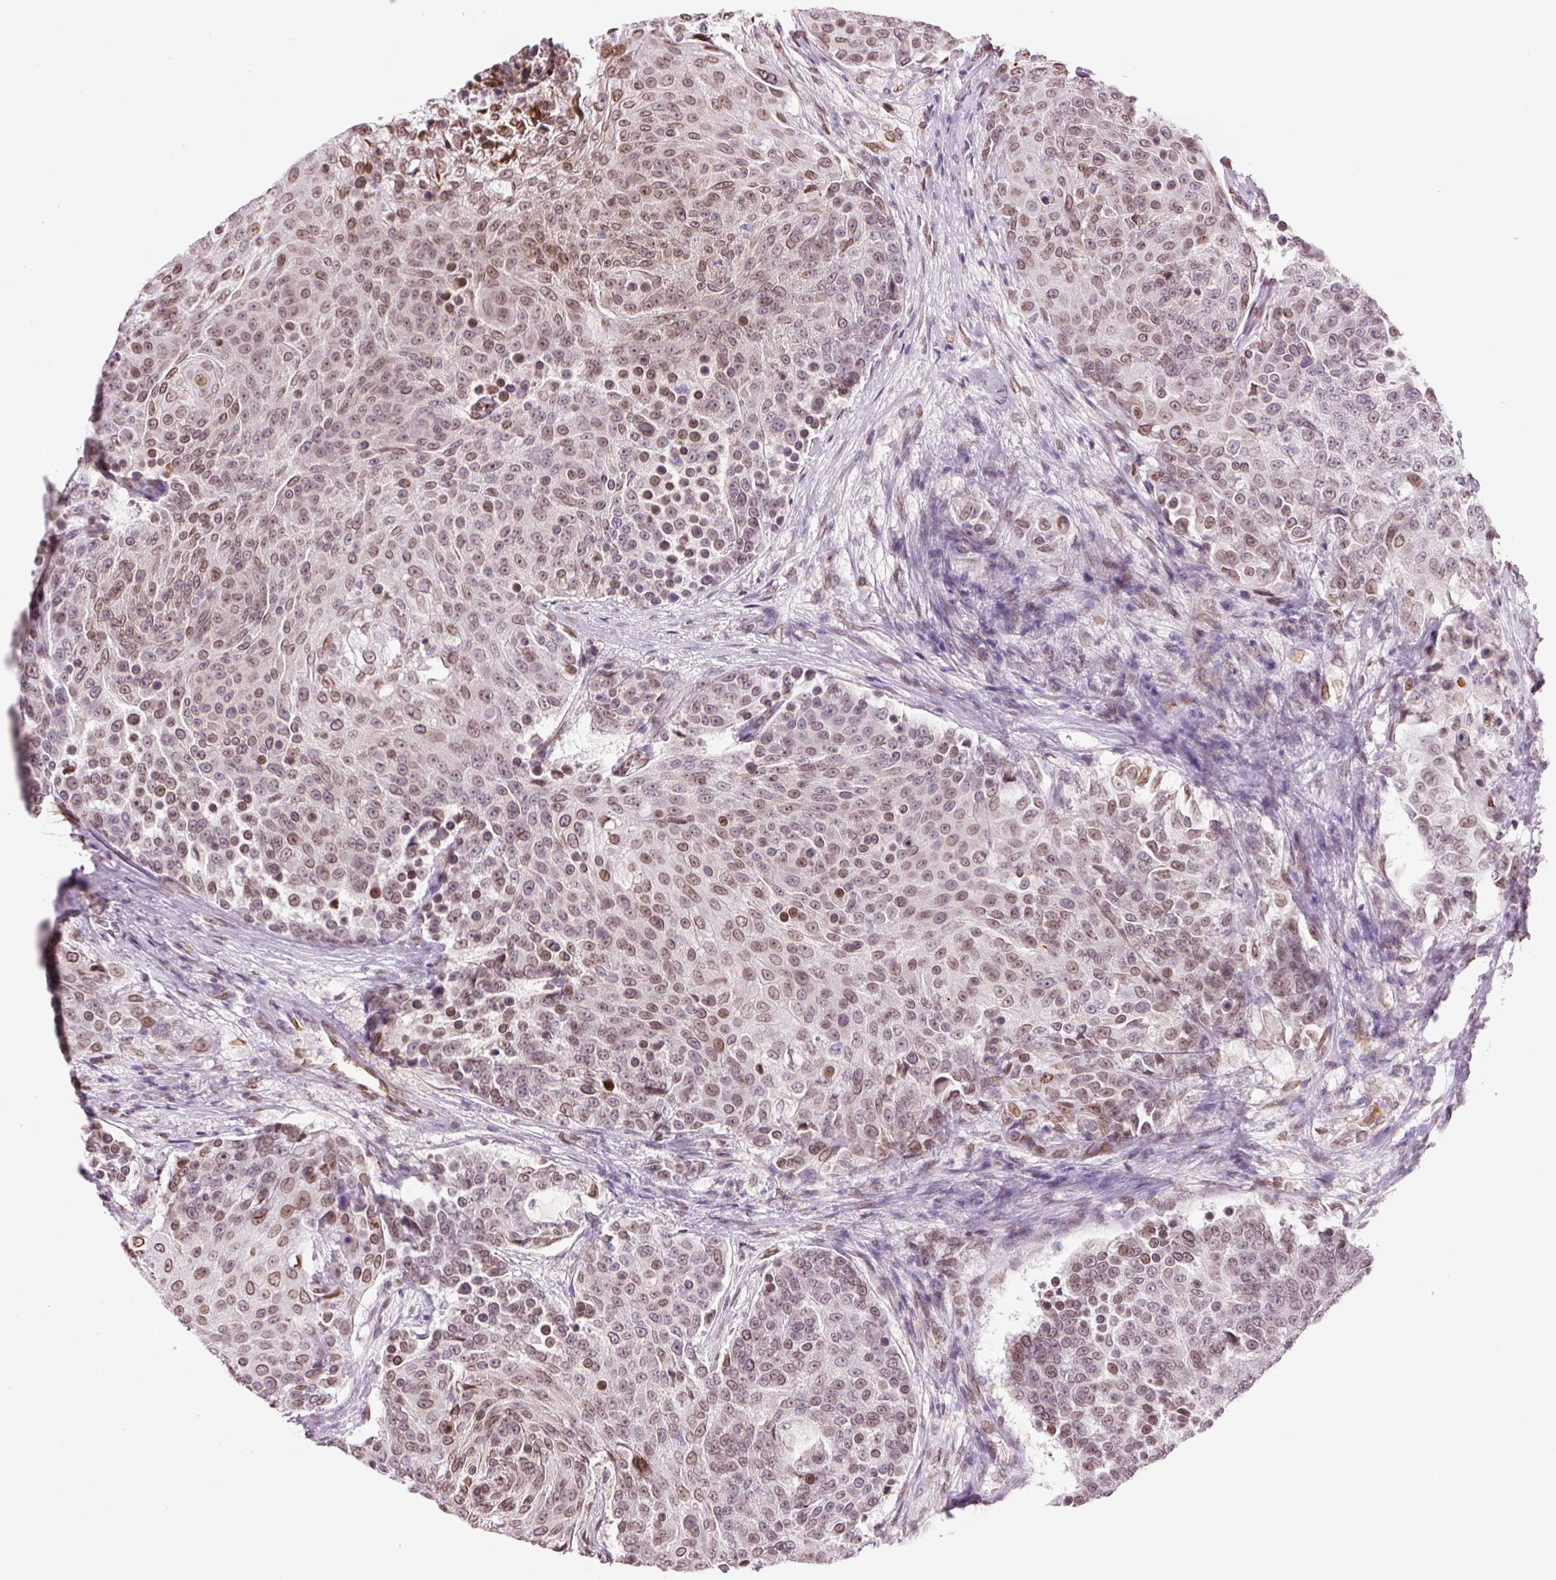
{"staining": {"intensity": "moderate", "quantity": ">75%", "location": "cytoplasmic/membranous,nuclear"}, "tissue": "urothelial cancer", "cell_type": "Tumor cells", "image_type": "cancer", "snomed": [{"axis": "morphology", "description": "Urothelial carcinoma, High grade"}, {"axis": "topography", "description": "Urinary bladder"}], "caption": "Human urothelial cancer stained for a protein (brown) displays moderate cytoplasmic/membranous and nuclear positive staining in about >75% of tumor cells.", "gene": "ZNF224", "patient": {"sex": "female", "age": 63}}